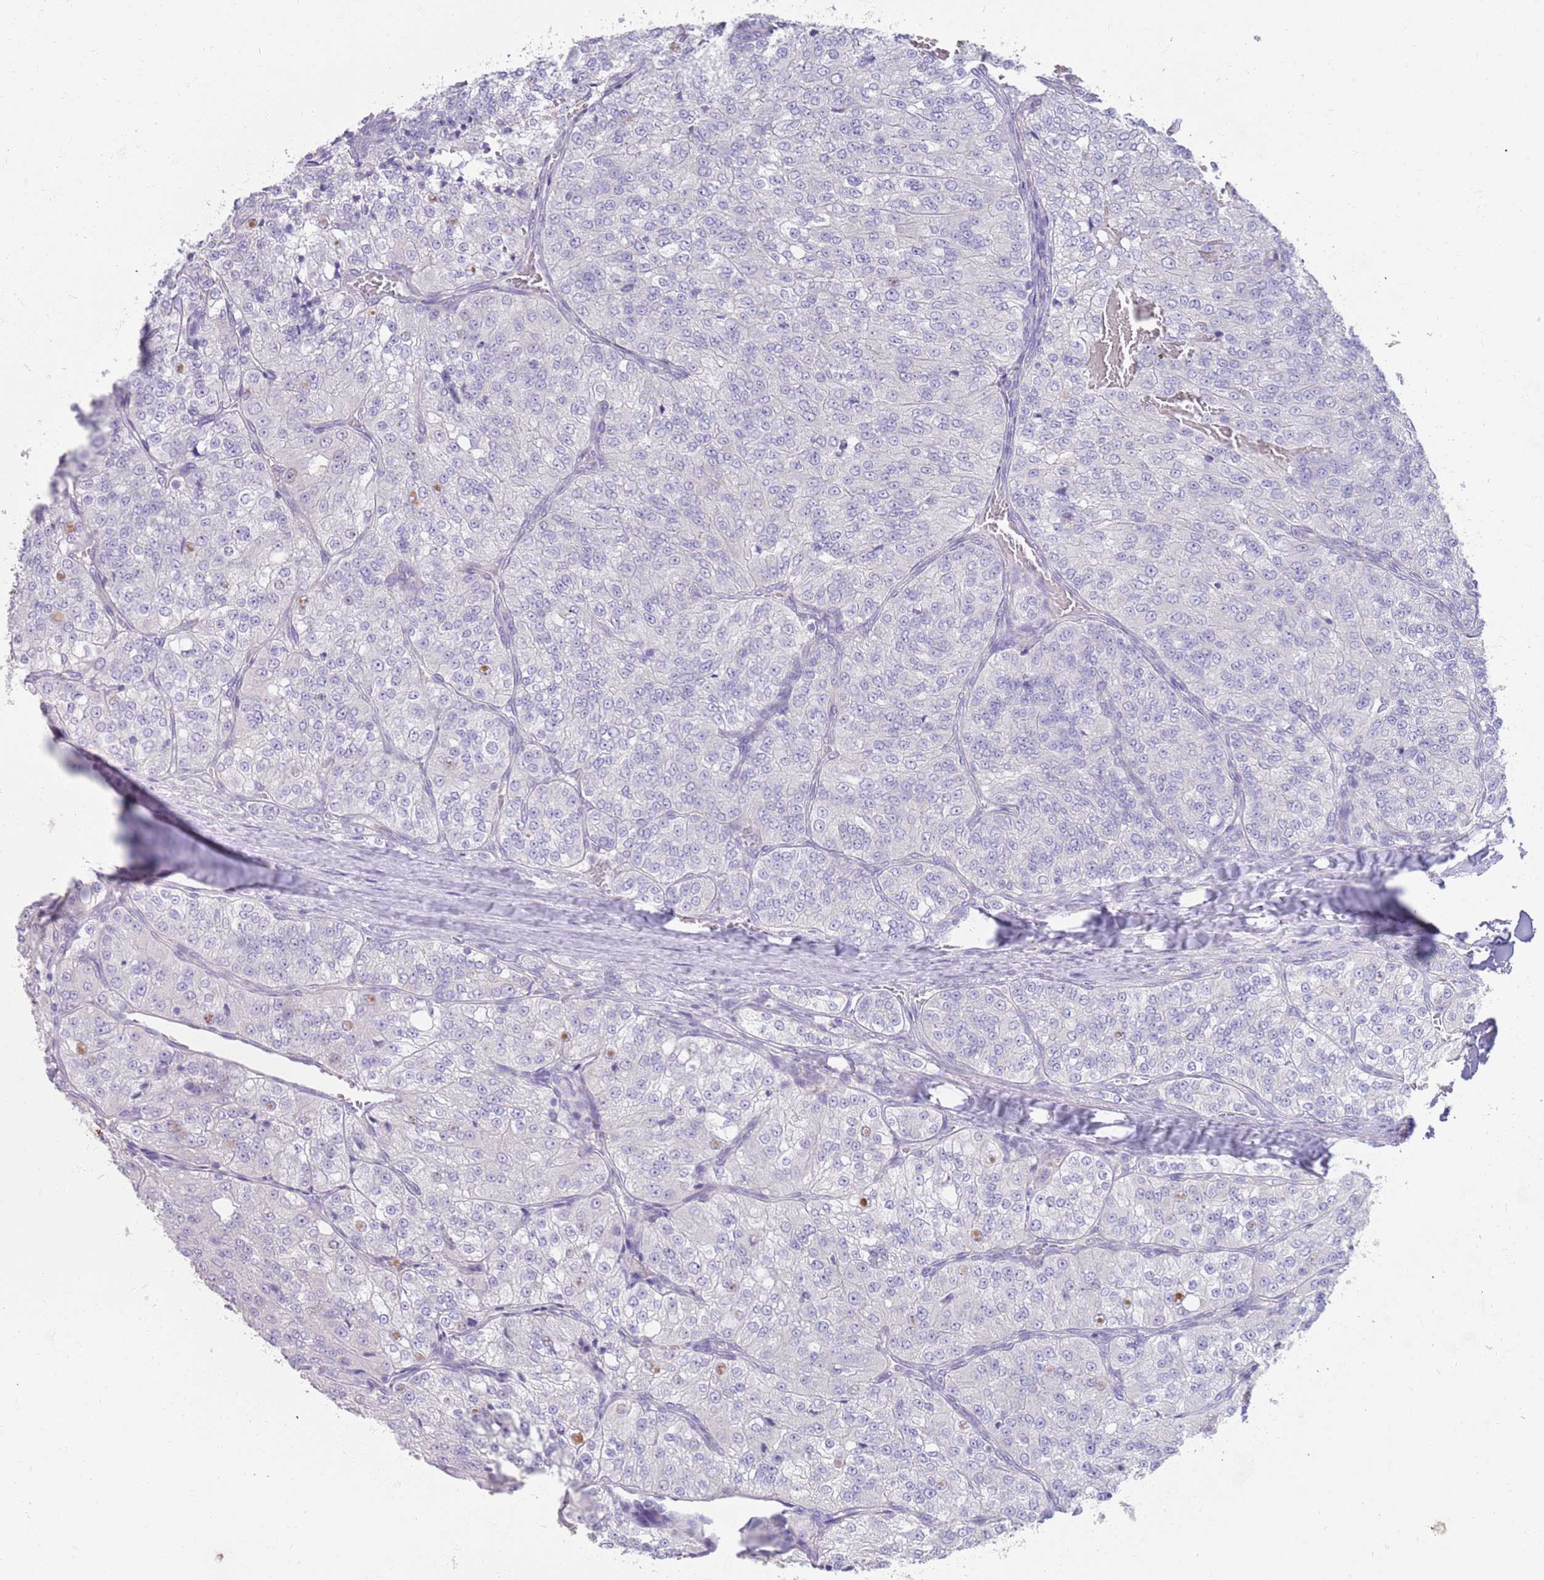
{"staining": {"intensity": "negative", "quantity": "none", "location": "none"}, "tissue": "renal cancer", "cell_type": "Tumor cells", "image_type": "cancer", "snomed": [{"axis": "morphology", "description": "Adenocarcinoma, NOS"}, {"axis": "topography", "description": "Kidney"}], "caption": "An image of human renal cancer (adenocarcinoma) is negative for staining in tumor cells.", "gene": "CCDC149", "patient": {"sex": "female", "age": 63}}